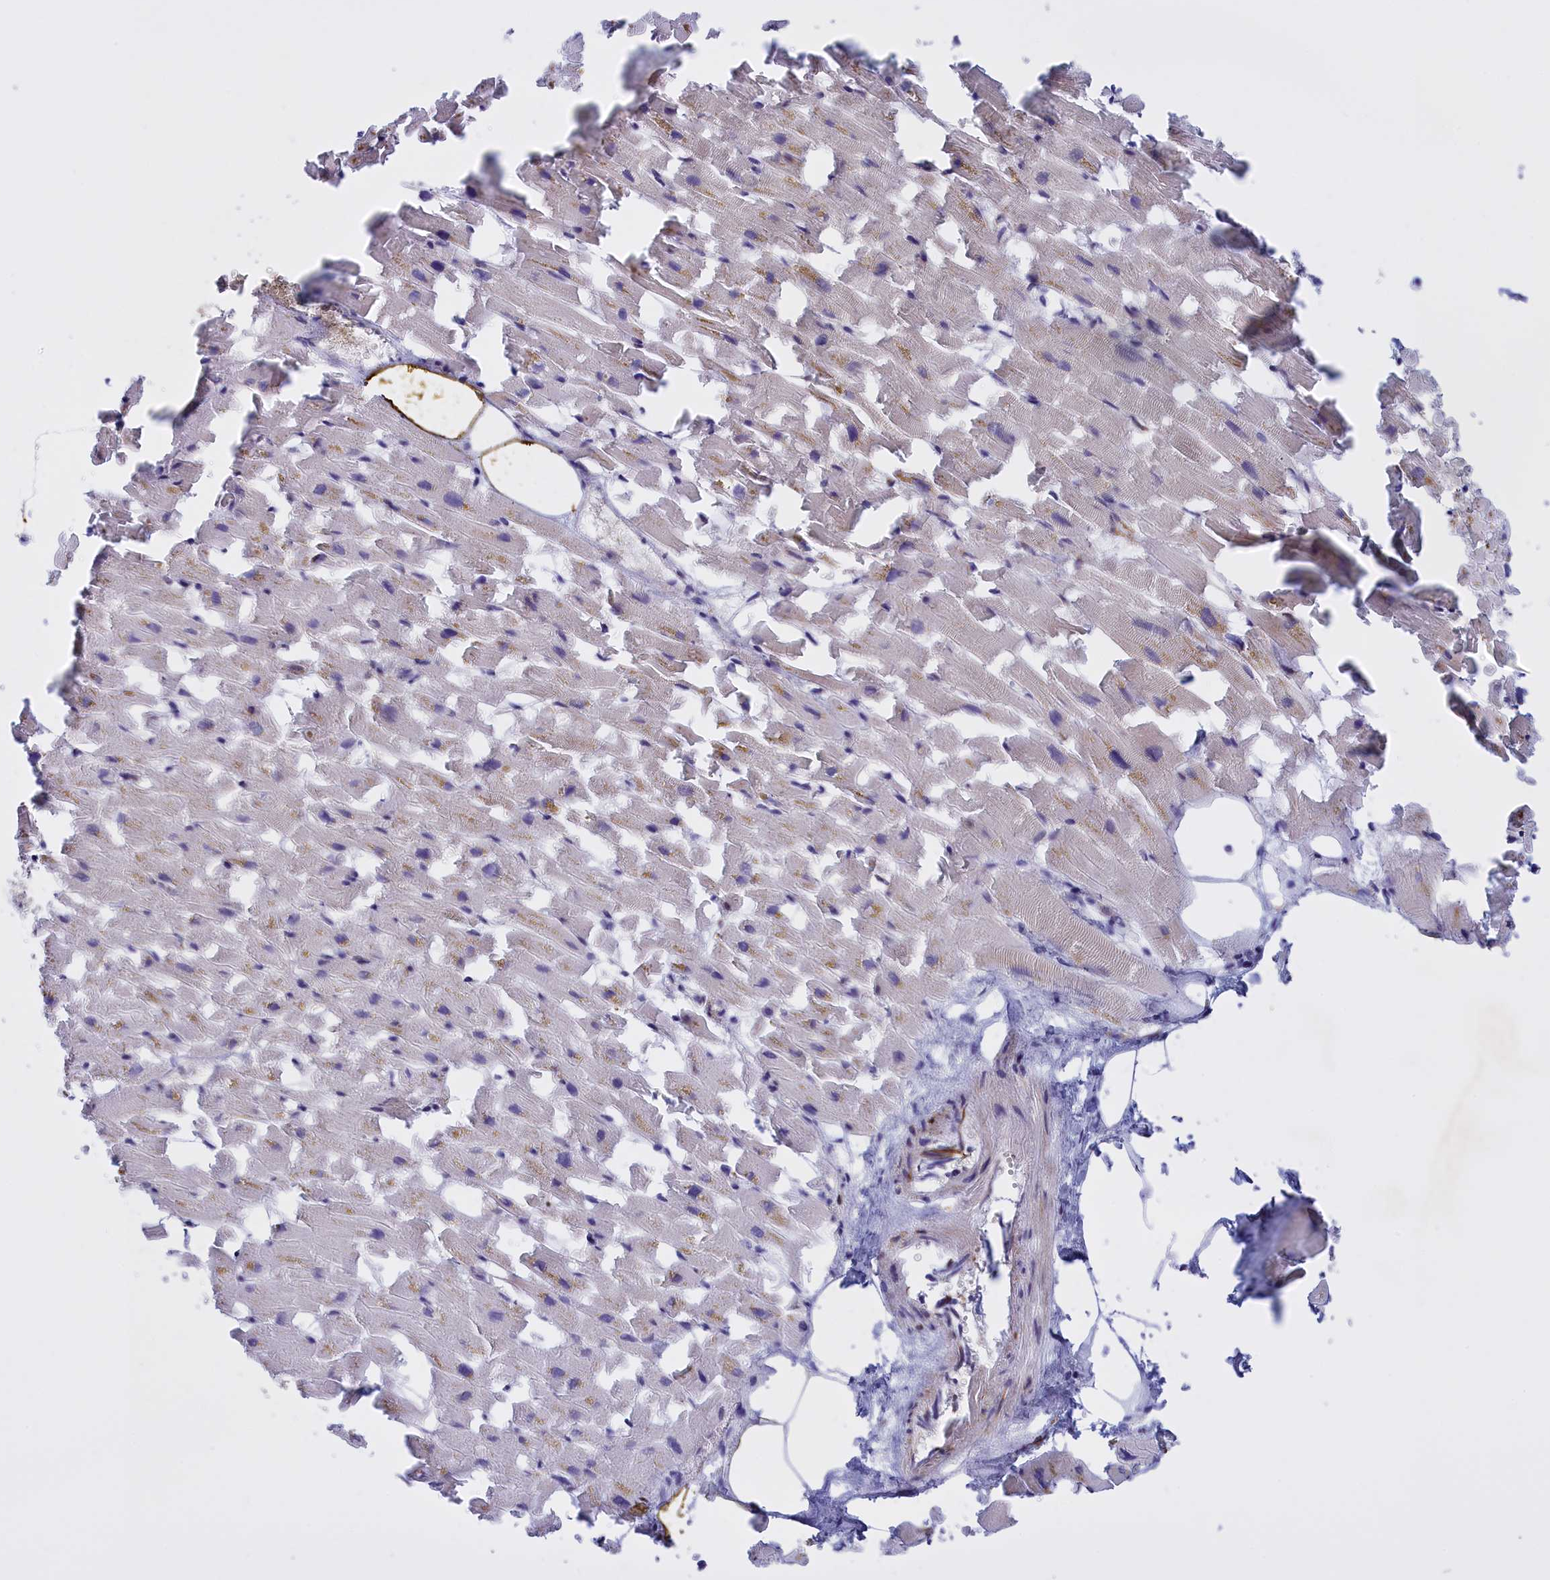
{"staining": {"intensity": "moderate", "quantity": "<25%", "location": "cytoplasmic/membranous"}, "tissue": "heart muscle", "cell_type": "Cardiomyocytes", "image_type": "normal", "snomed": [{"axis": "morphology", "description": "Normal tissue, NOS"}, {"axis": "topography", "description": "Heart"}], "caption": "Immunohistochemical staining of normal heart muscle shows moderate cytoplasmic/membranous protein staining in about <25% of cardiomyocytes. Using DAB (3,3'-diaminobenzidine) (brown) and hematoxylin (blue) stains, captured at high magnification using brightfield microscopy.", "gene": "FAM149B1", "patient": {"sex": "female", "age": 64}}